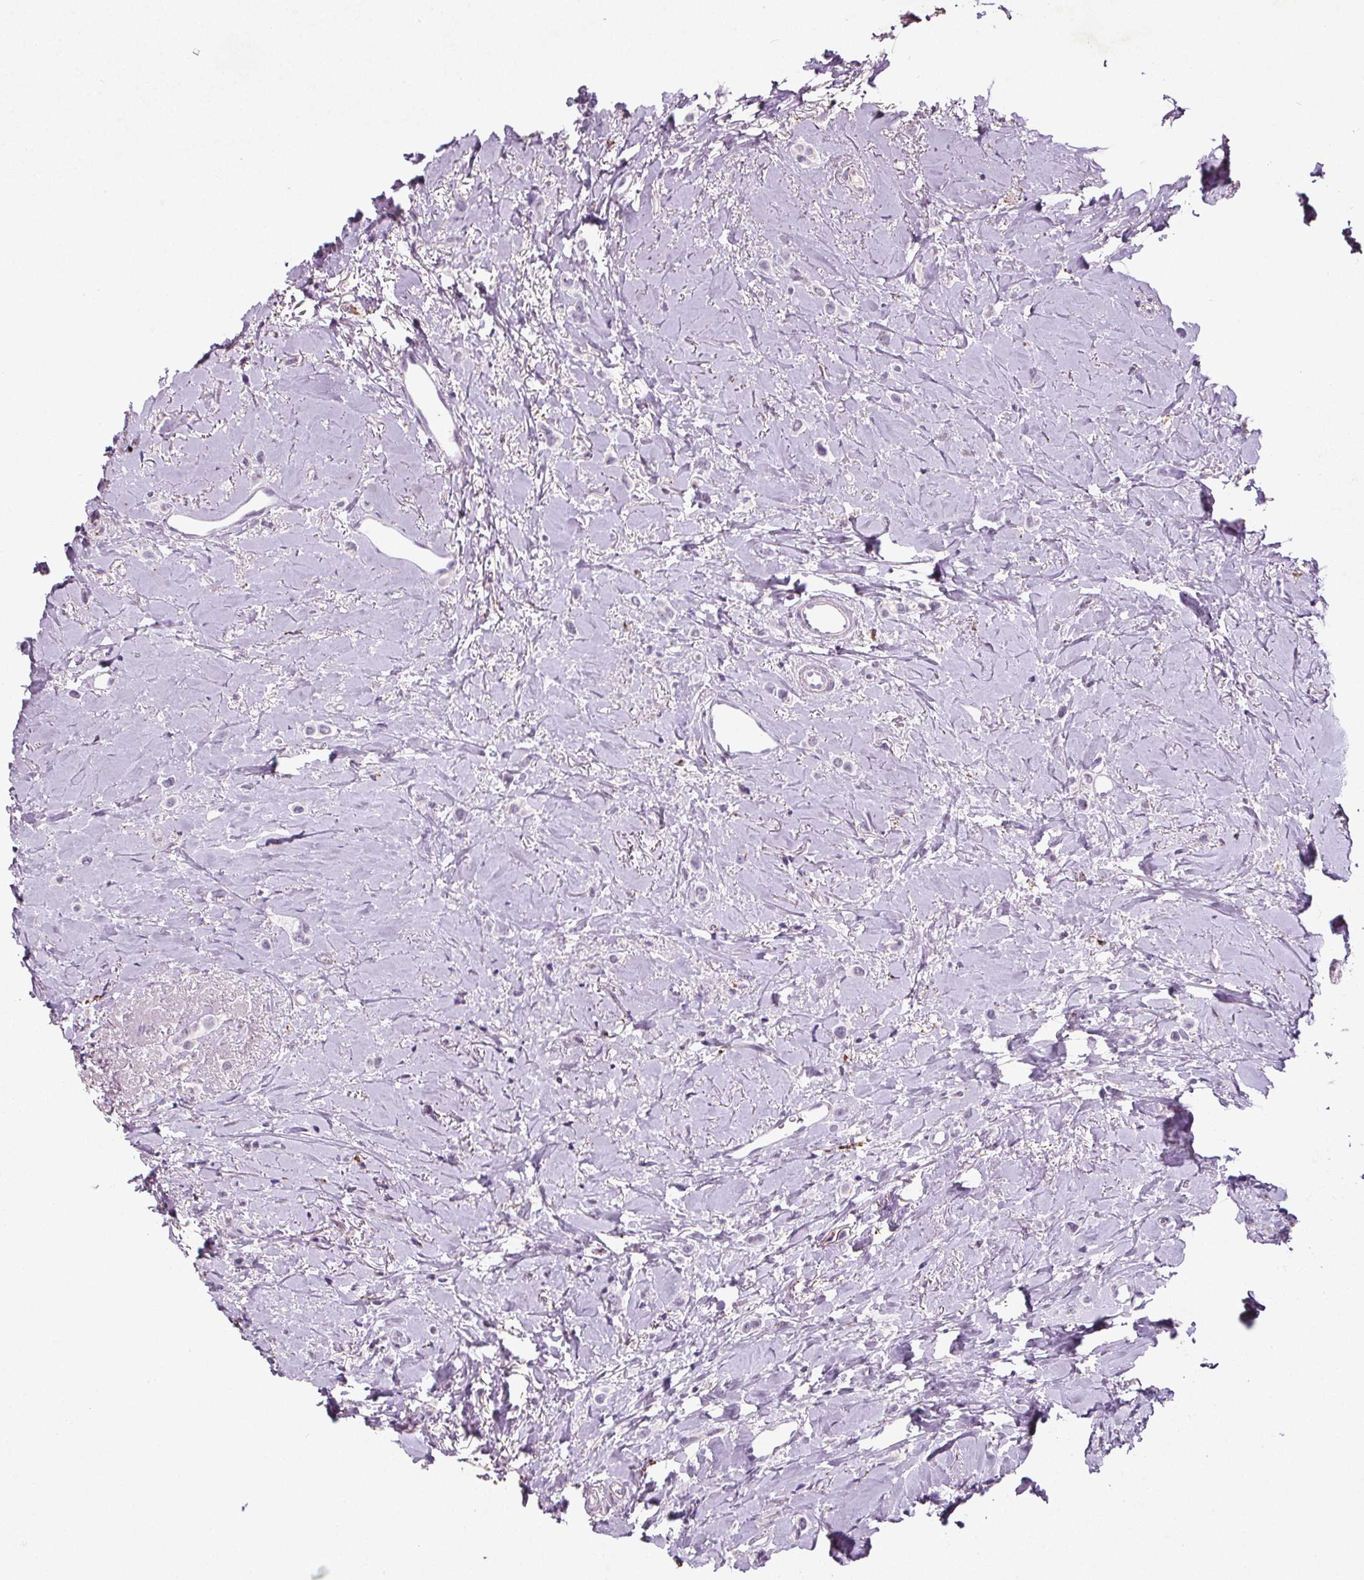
{"staining": {"intensity": "negative", "quantity": "none", "location": "none"}, "tissue": "breast cancer", "cell_type": "Tumor cells", "image_type": "cancer", "snomed": [{"axis": "morphology", "description": "Lobular carcinoma"}, {"axis": "topography", "description": "Breast"}], "caption": "A photomicrograph of lobular carcinoma (breast) stained for a protein demonstrates no brown staining in tumor cells. (DAB immunohistochemistry (IHC) with hematoxylin counter stain).", "gene": "C19orf84", "patient": {"sex": "female", "age": 66}}